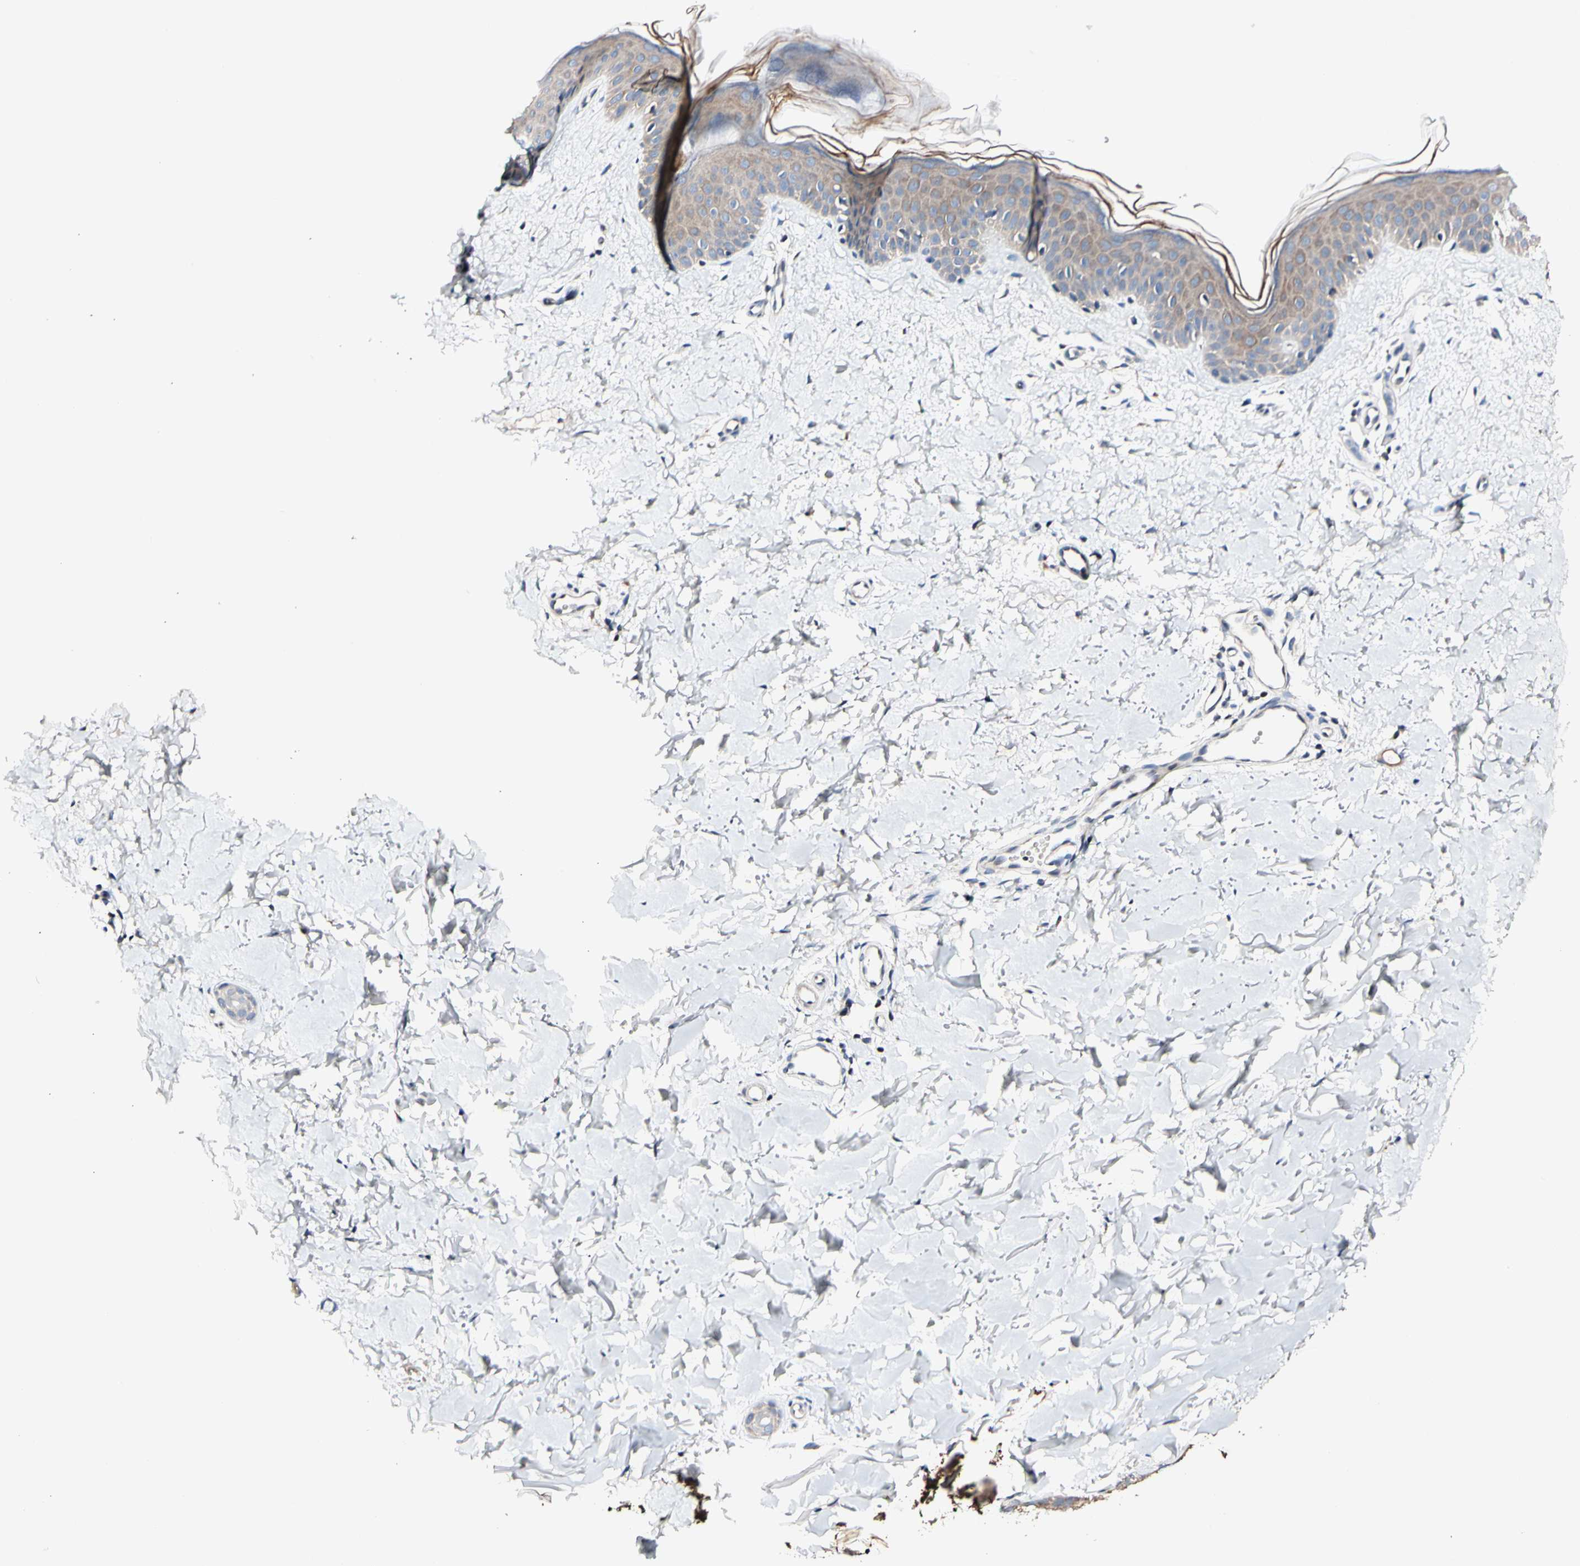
{"staining": {"intensity": "negative", "quantity": "none", "location": "none"}, "tissue": "skin", "cell_type": "Fibroblasts", "image_type": "normal", "snomed": [{"axis": "morphology", "description": "Normal tissue, NOS"}, {"axis": "topography", "description": "Skin"}], "caption": "Fibroblasts show no significant expression in normal skin. (DAB immunohistochemistry (IHC) visualized using brightfield microscopy, high magnification).", "gene": "SOX30", "patient": {"sex": "female", "age": 56}}